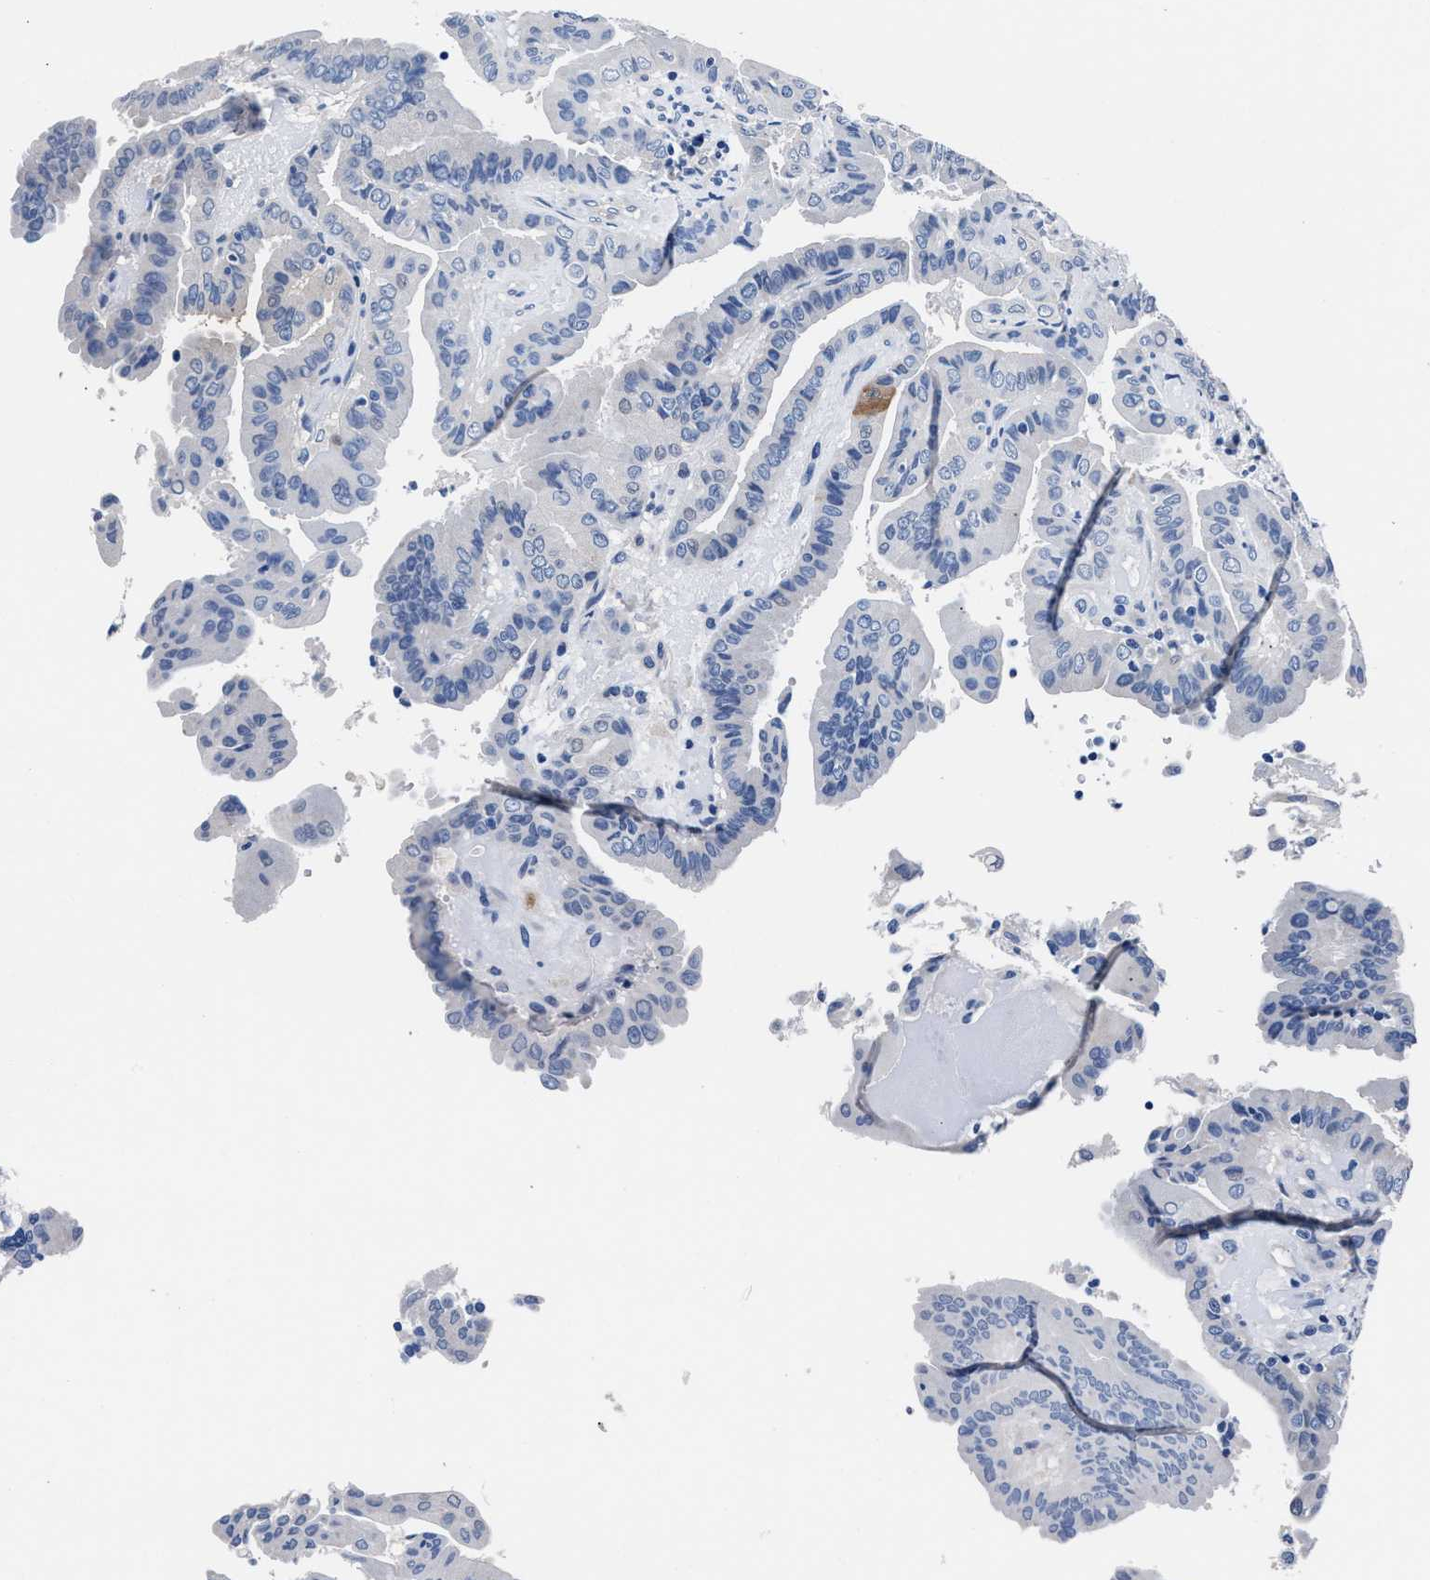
{"staining": {"intensity": "negative", "quantity": "none", "location": "none"}, "tissue": "thyroid cancer", "cell_type": "Tumor cells", "image_type": "cancer", "snomed": [{"axis": "morphology", "description": "Papillary adenocarcinoma, NOS"}, {"axis": "topography", "description": "Thyroid gland"}], "caption": "Tumor cells are negative for brown protein staining in thyroid cancer (papillary adenocarcinoma).", "gene": "GSTM1", "patient": {"sex": "male", "age": 33}}